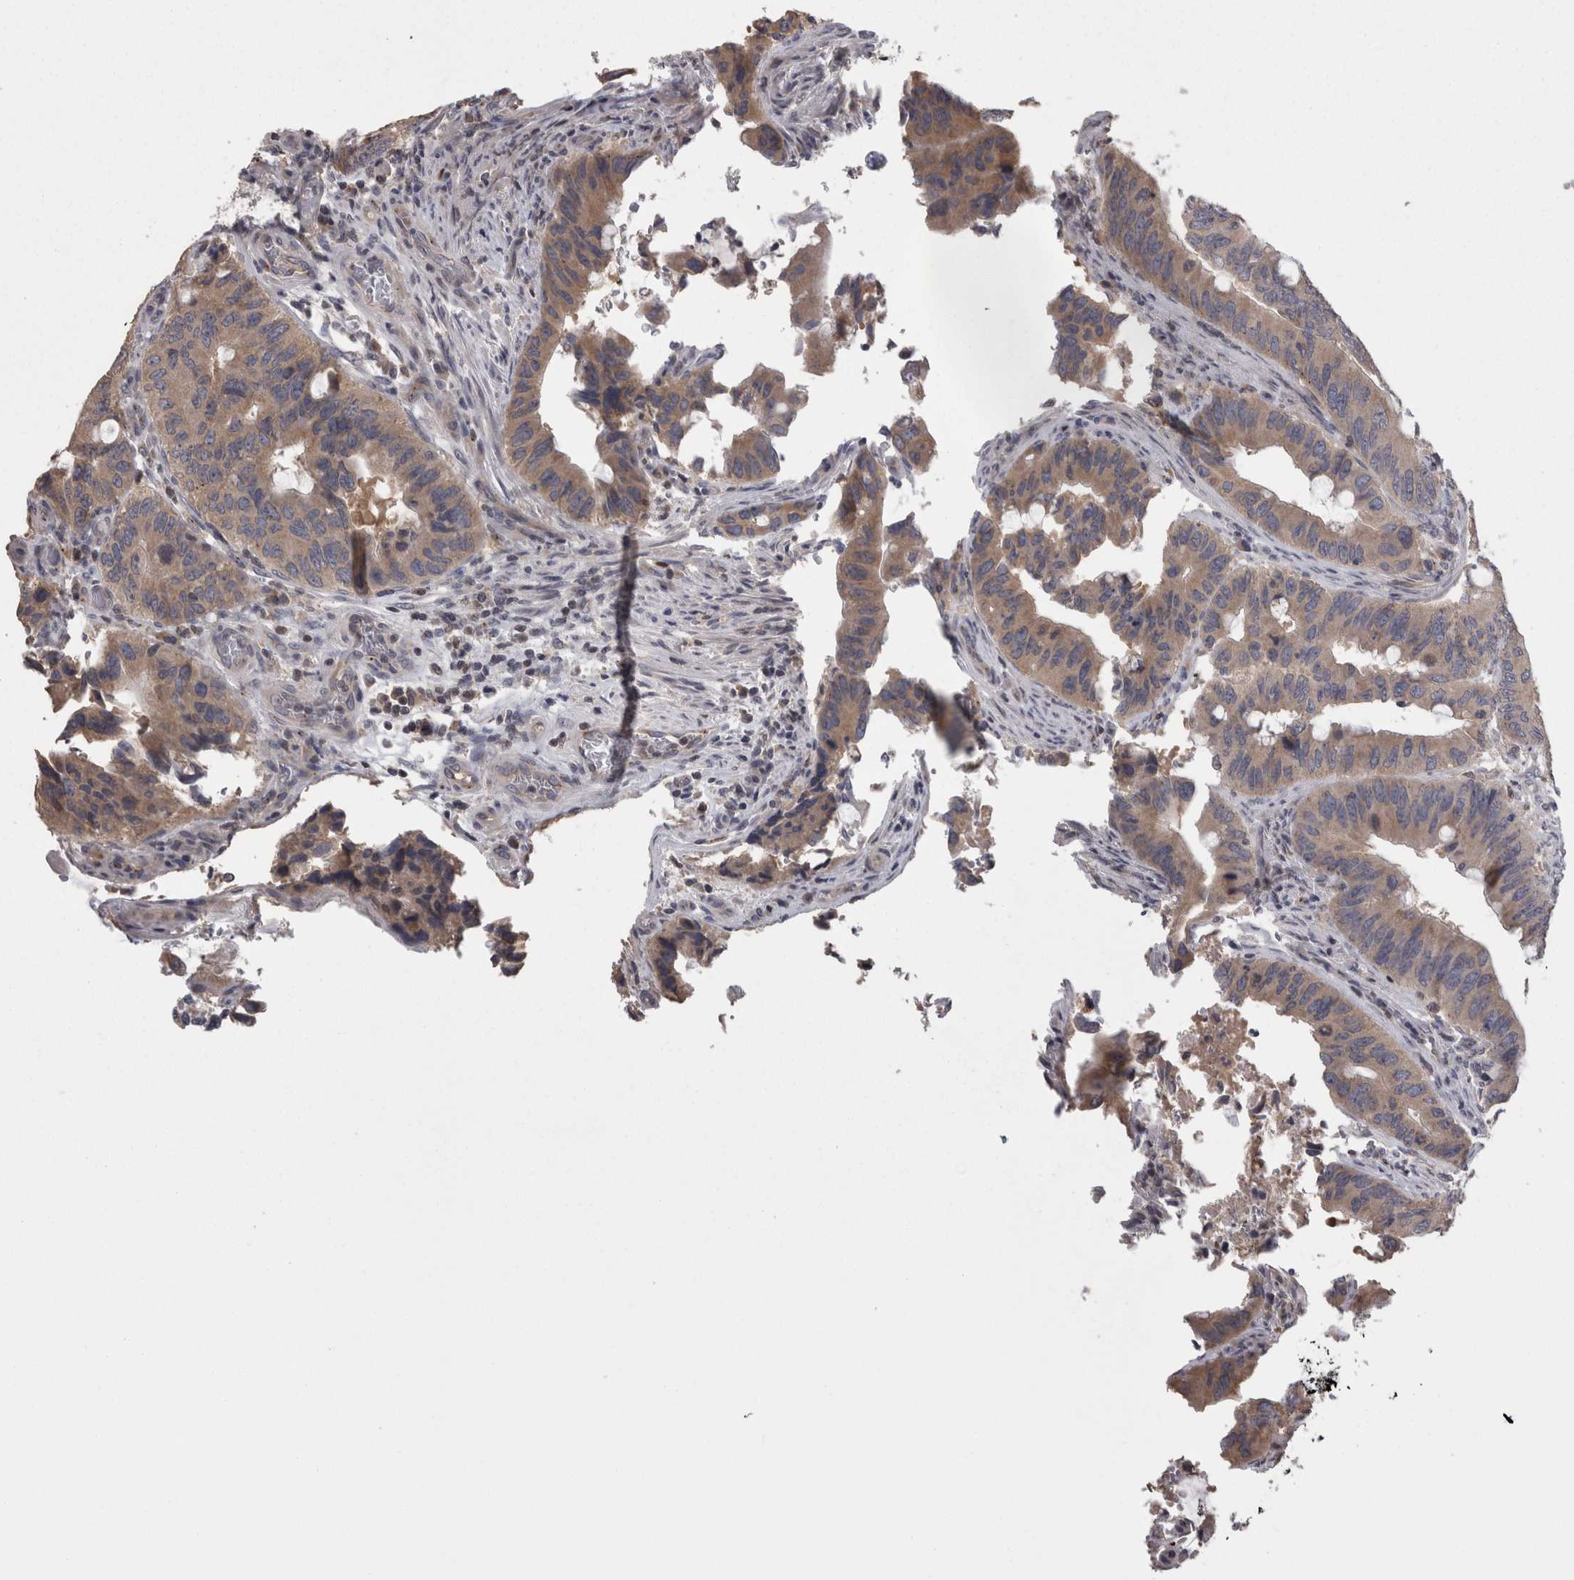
{"staining": {"intensity": "weak", "quantity": ">75%", "location": "cytoplasmic/membranous"}, "tissue": "colorectal cancer", "cell_type": "Tumor cells", "image_type": "cancer", "snomed": [{"axis": "morphology", "description": "Adenocarcinoma, NOS"}, {"axis": "topography", "description": "Colon"}], "caption": "IHC of human adenocarcinoma (colorectal) shows low levels of weak cytoplasmic/membranous positivity in approximately >75% of tumor cells.", "gene": "PCM1", "patient": {"sex": "male", "age": 71}}